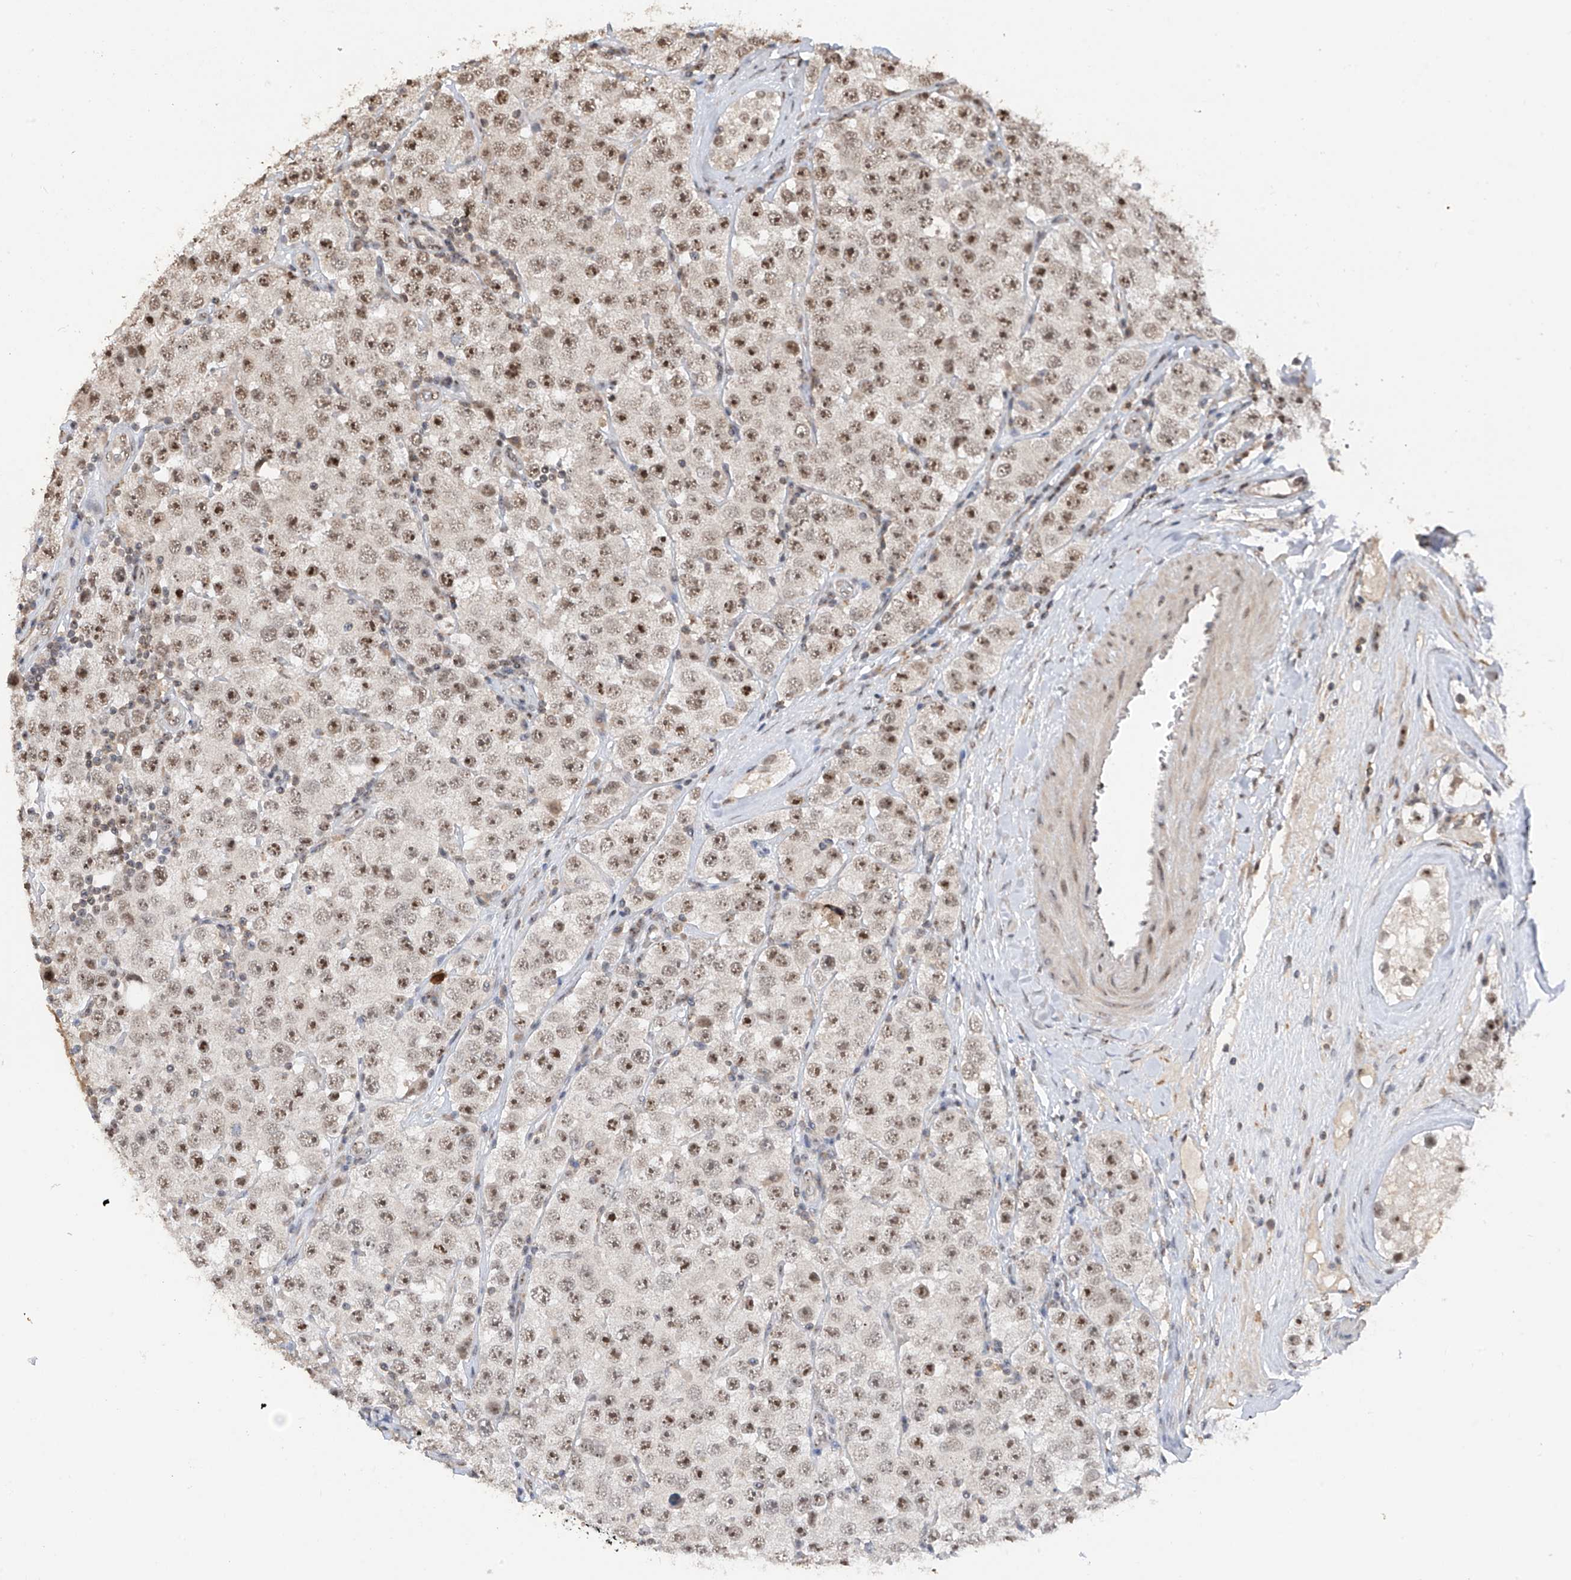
{"staining": {"intensity": "moderate", "quantity": ">75%", "location": "nuclear"}, "tissue": "testis cancer", "cell_type": "Tumor cells", "image_type": "cancer", "snomed": [{"axis": "morphology", "description": "Seminoma, NOS"}, {"axis": "topography", "description": "Testis"}], "caption": "Immunohistochemical staining of seminoma (testis) reveals moderate nuclear protein staining in approximately >75% of tumor cells. (Brightfield microscopy of DAB IHC at high magnification).", "gene": "C1orf131", "patient": {"sex": "male", "age": 28}}